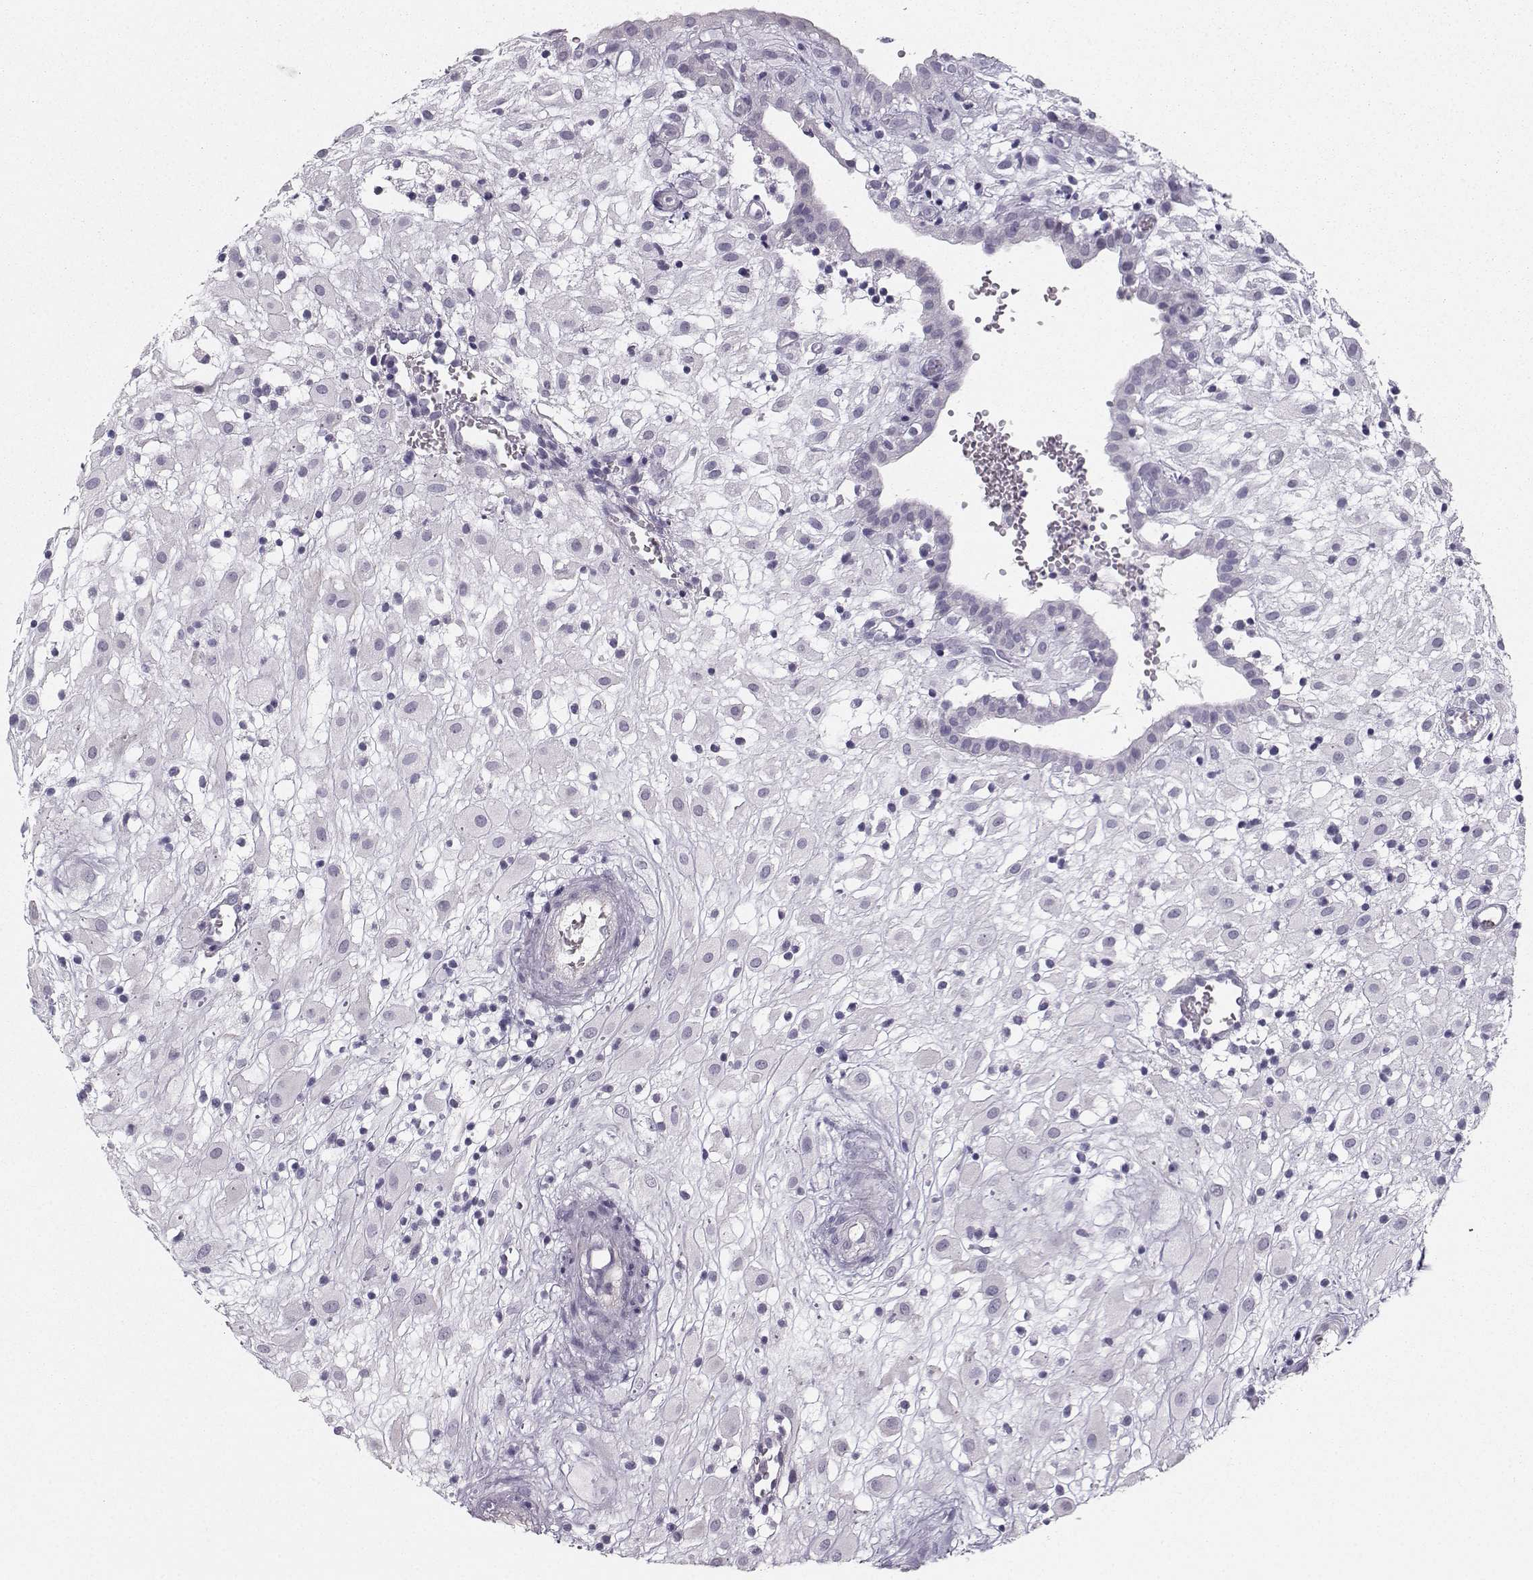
{"staining": {"intensity": "negative", "quantity": "none", "location": "none"}, "tissue": "placenta", "cell_type": "Decidual cells", "image_type": "normal", "snomed": [{"axis": "morphology", "description": "Normal tissue, NOS"}, {"axis": "topography", "description": "Placenta"}], "caption": "Human placenta stained for a protein using immunohistochemistry (IHC) exhibits no staining in decidual cells.", "gene": "CASR", "patient": {"sex": "female", "age": 24}}